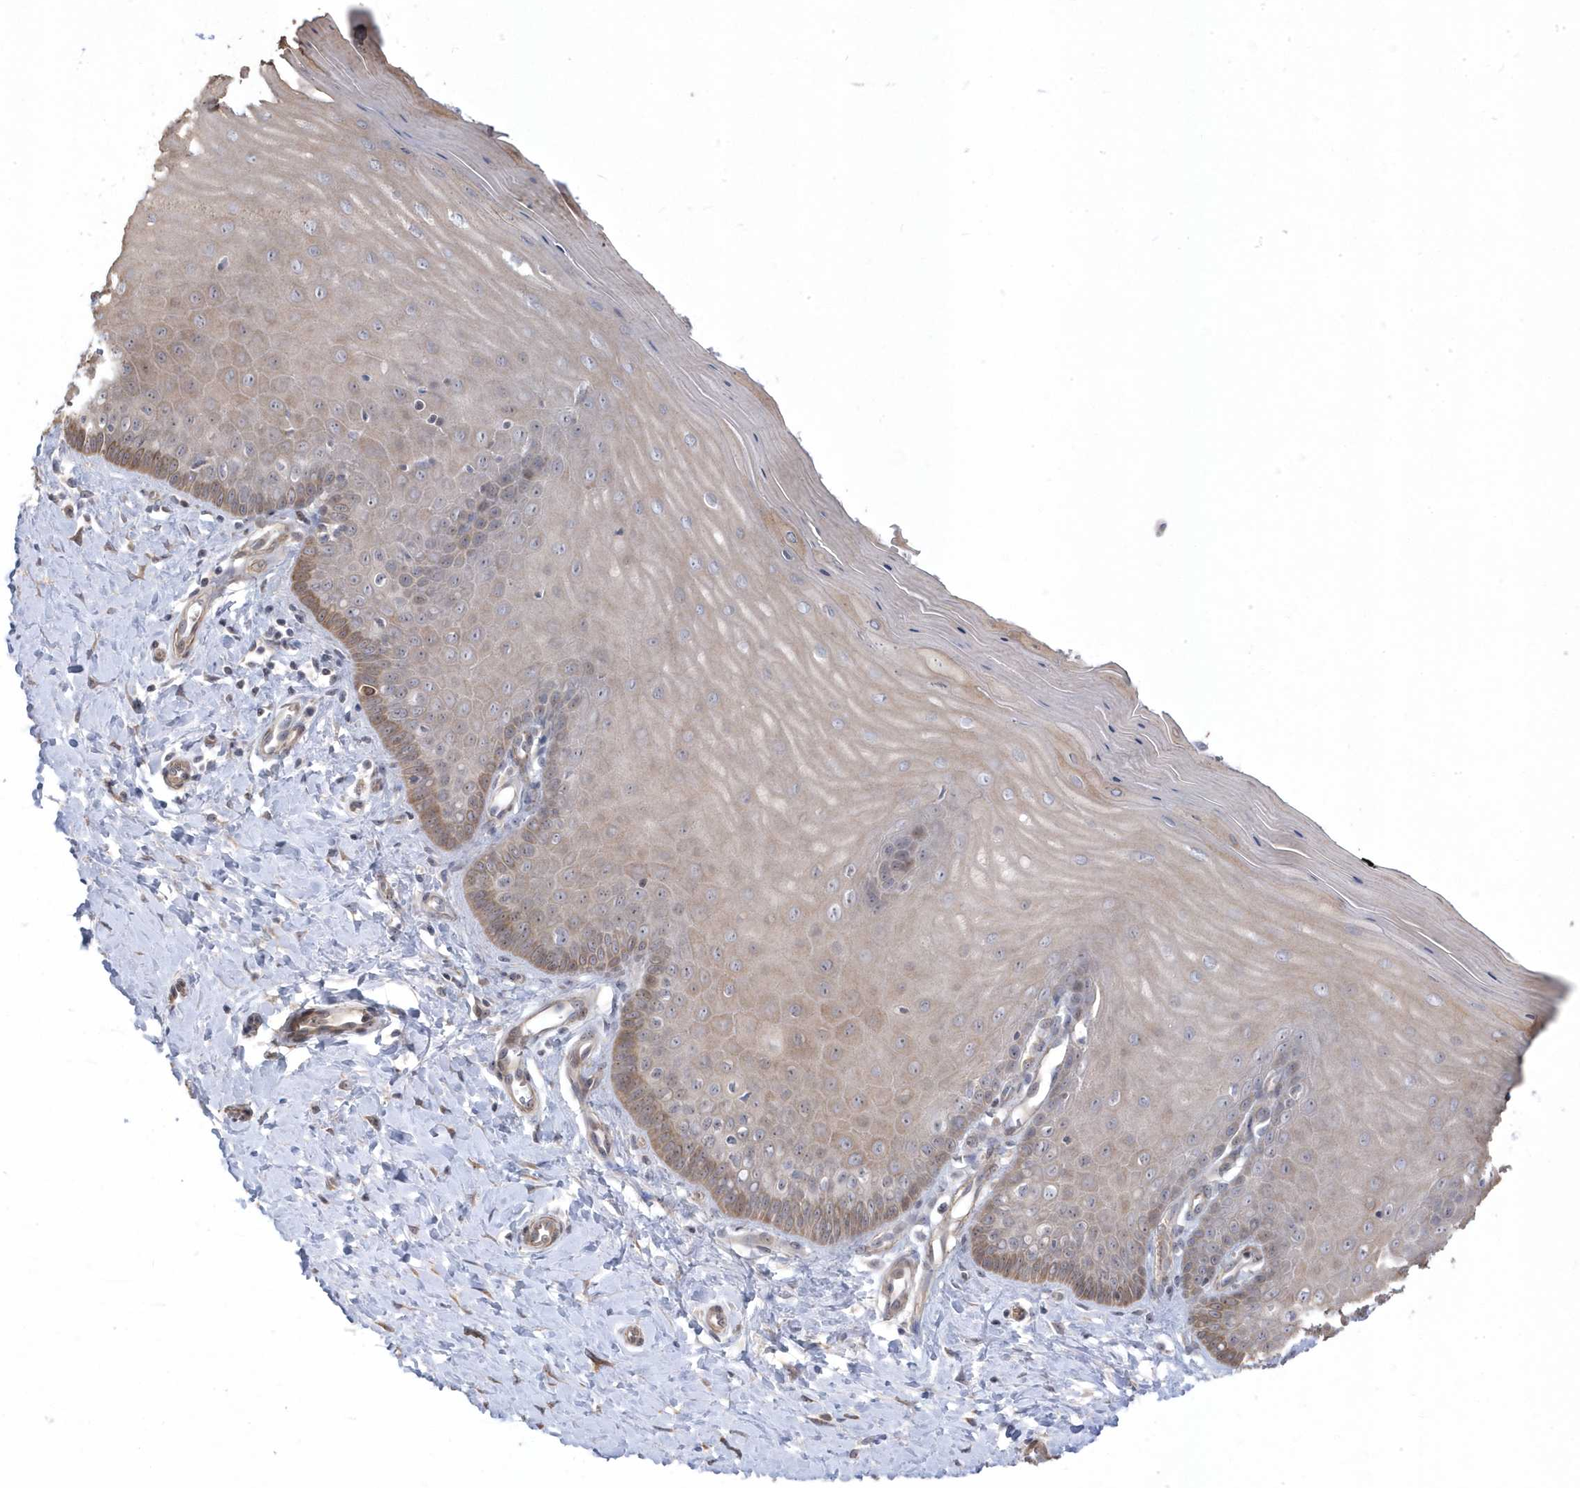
{"staining": {"intensity": "negative", "quantity": "none", "location": "none"}, "tissue": "cervix", "cell_type": "Glandular cells", "image_type": "normal", "snomed": [{"axis": "morphology", "description": "Normal tissue, NOS"}, {"axis": "topography", "description": "Cervix"}], "caption": "IHC of unremarkable human cervix shows no staining in glandular cells.", "gene": "GTPBP6", "patient": {"sex": "female", "age": 55}}